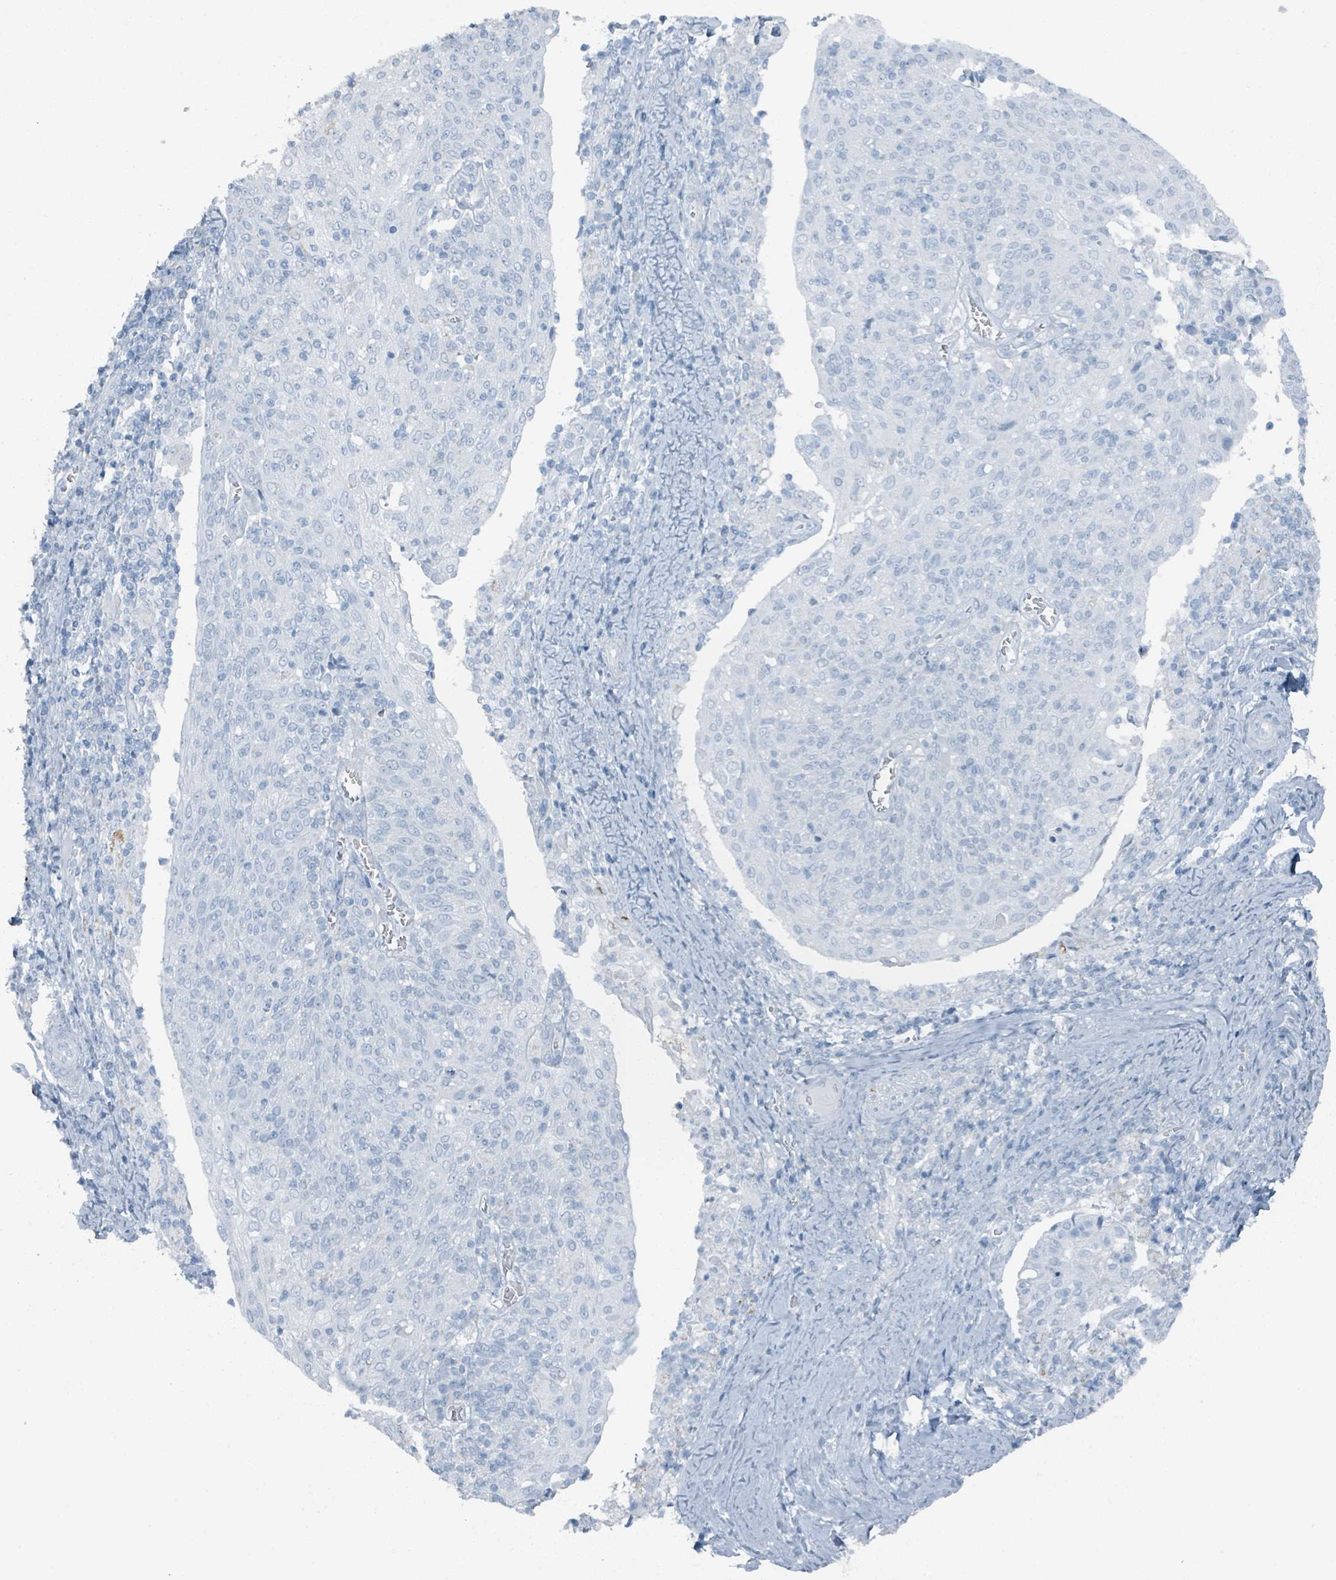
{"staining": {"intensity": "negative", "quantity": "none", "location": "none"}, "tissue": "cervical cancer", "cell_type": "Tumor cells", "image_type": "cancer", "snomed": [{"axis": "morphology", "description": "Squamous cell carcinoma, NOS"}, {"axis": "topography", "description": "Cervix"}], "caption": "Tumor cells are negative for brown protein staining in cervical squamous cell carcinoma.", "gene": "GAMT", "patient": {"sex": "female", "age": 52}}